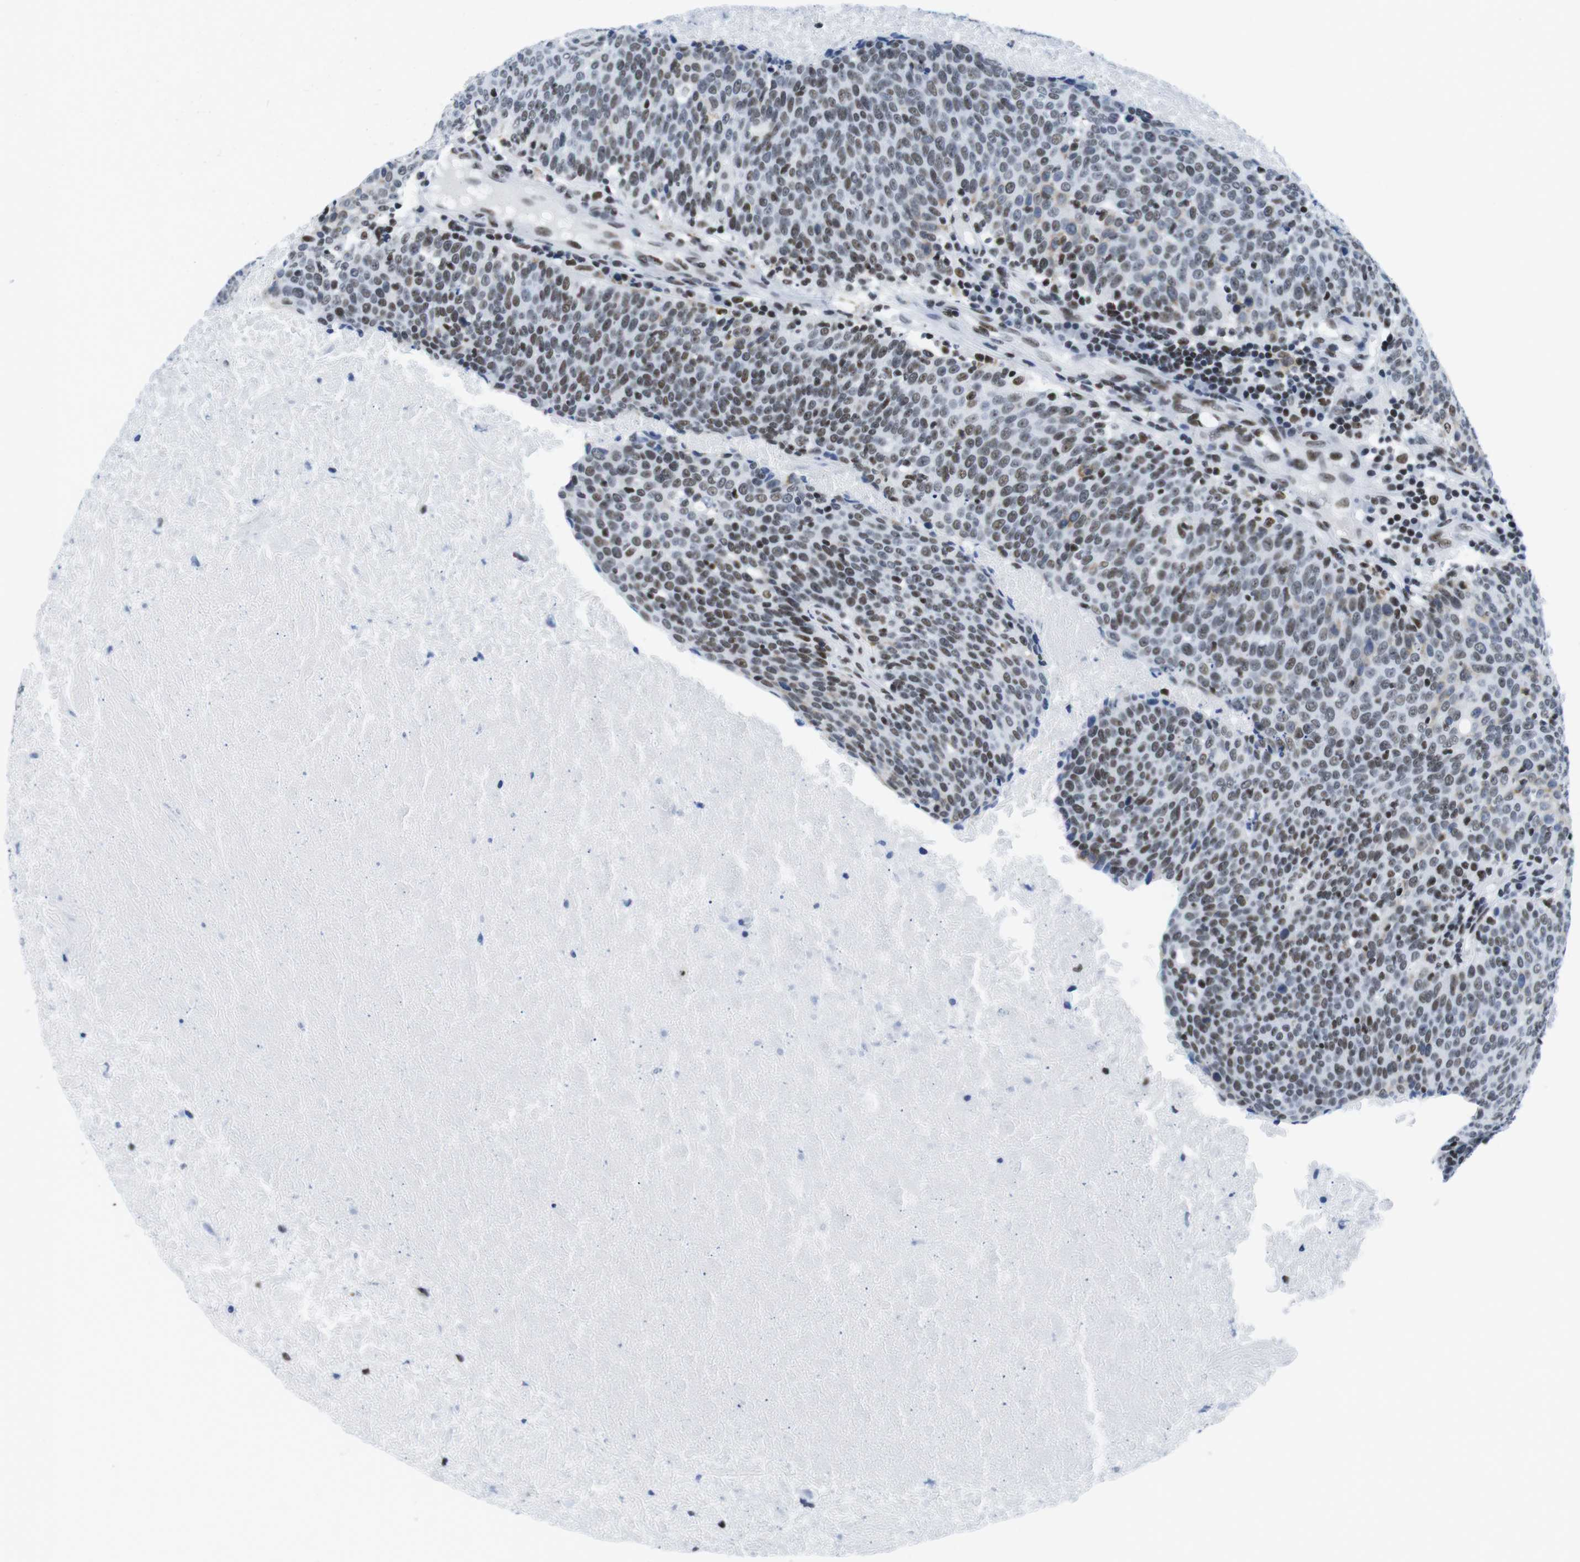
{"staining": {"intensity": "moderate", "quantity": ">75%", "location": "nuclear"}, "tissue": "head and neck cancer", "cell_type": "Tumor cells", "image_type": "cancer", "snomed": [{"axis": "morphology", "description": "Squamous cell carcinoma, NOS"}, {"axis": "morphology", "description": "Squamous cell carcinoma, metastatic, NOS"}, {"axis": "topography", "description": "Lymph node"}, {"axis": "topography", "description": "Head-Neck"}], "caption": "Head and neck metastatic squamous cell carcinoma tissue shows moderate nuclear expression in approximately >75% of tumor cells, visualized by immunohistochemistry.", "gene": "IFI16", "patient": {"sex": "male", "age": 62}}